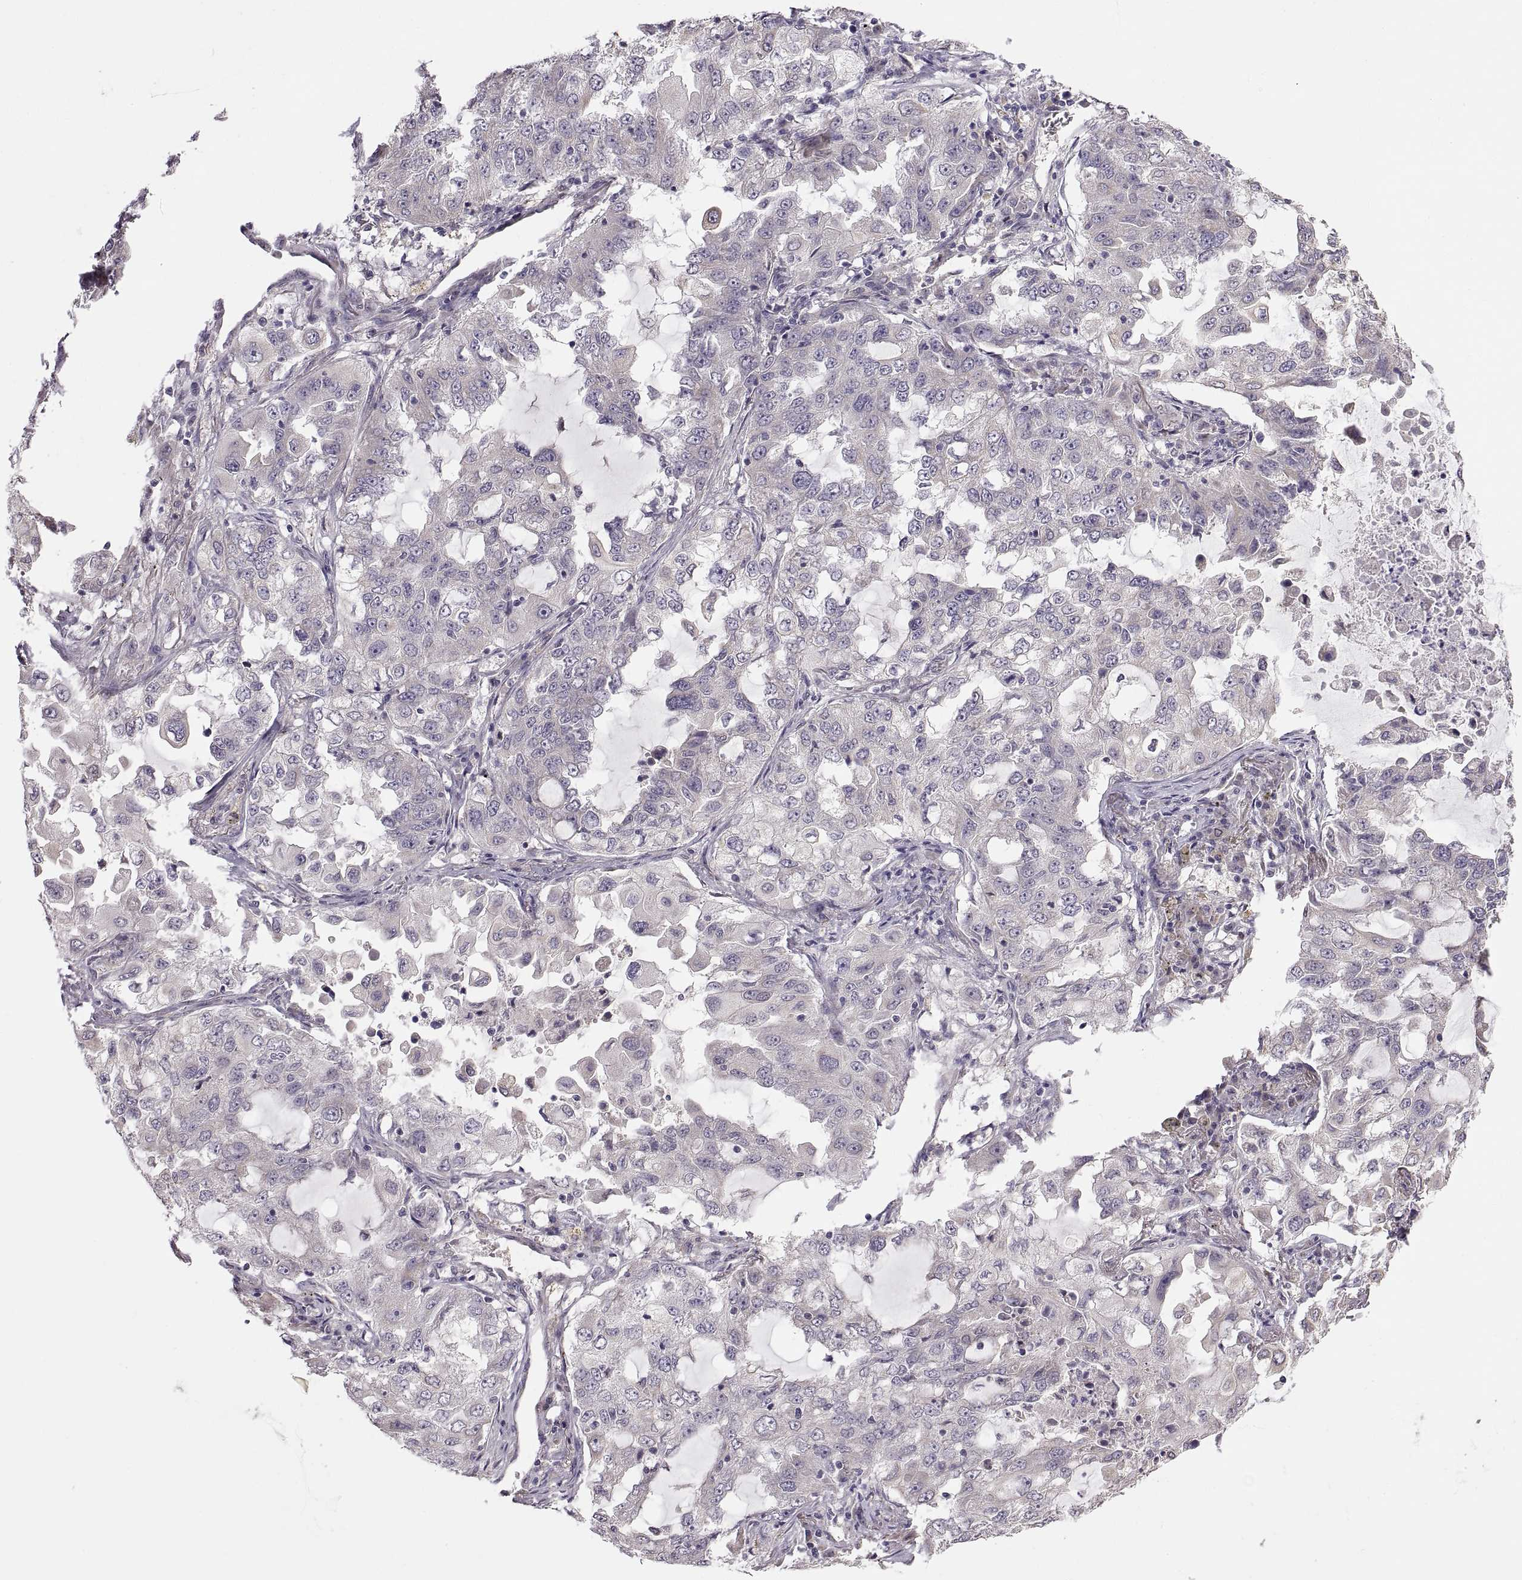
{"staining": {"intensity": "negative", "quantity": "none", "location": "none"}, "tissue": "lung cancer", "cell_type": "Tumor cells", "image_type": "cancer", "snomed": [{"axis": "morphology", "description": "Adenocarcinoma, NOS"}, {"axis": "topography", "description": "Lung"}], "caption": "Lung cancer stained for a protein using IHC shows no positivity tumor cells.", "gene": "ACSBG2", "patient": {"sex": "female", "age": 61}}